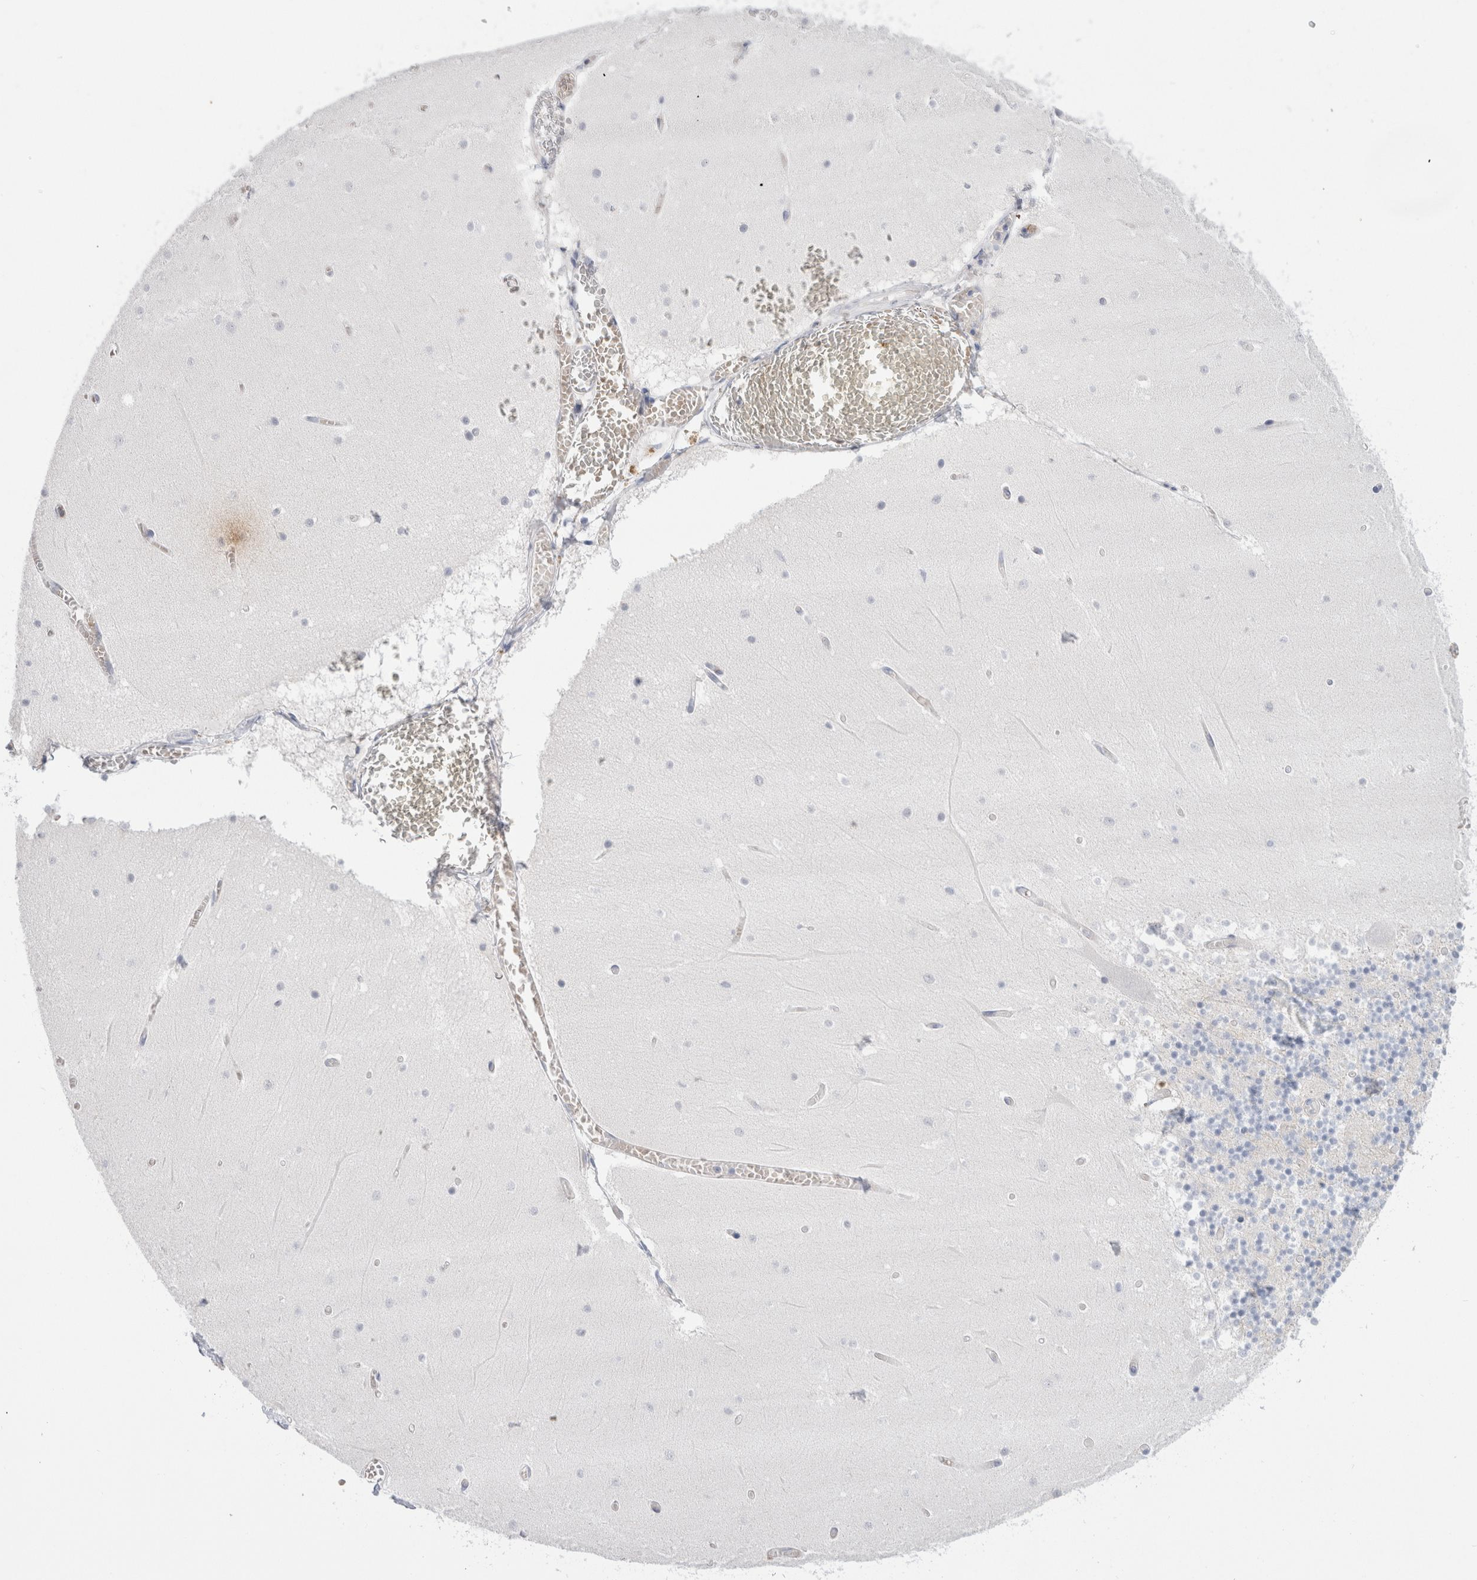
{"staining": {"intensity": "negative", "quantity": "none", "location": "none"}, "tissue": "cerebellum", "cell_type": "Cells in granular layer", "image_type": "normal", "snomed": [{"axis": "morphology", "description": "Normal tissue, NOS"}, {"axis": "topography", "description": "Cerebellum"}], "caption": "Immunohistochemistry of benign cerebellum shows no positivity in cells in granular layer.", "gene": "CD38", "patient": {"sex": "female", "age": 28}}